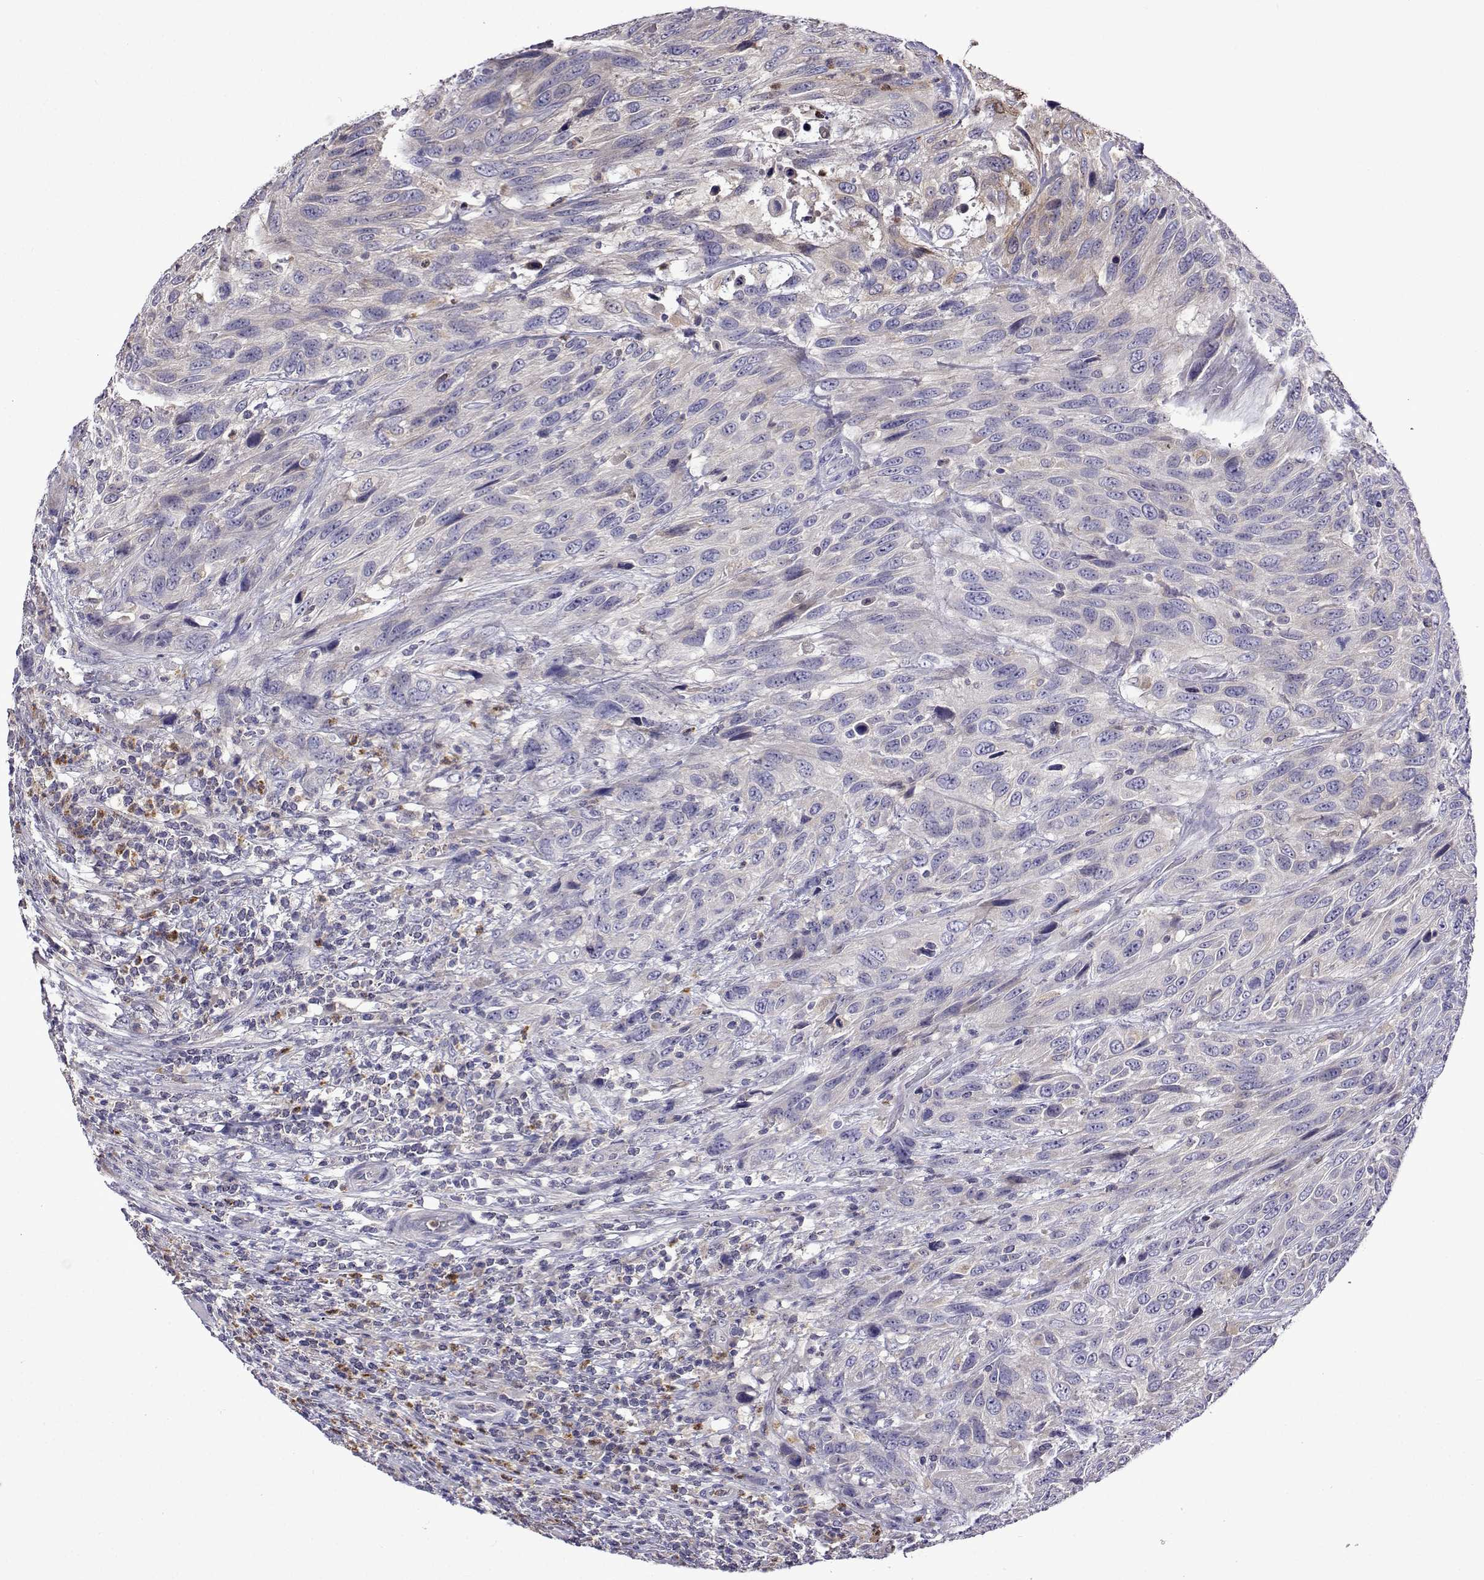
{"staining": {"intensity": "moderate", "quantity": "<25%", "location": "cytoplasmic/membranous"}, "tissue": "urothelial cancer", "cell_type": "Tumor cells", "image_type": "cancer", "snomed": [{"axis": "morphology", "description": "Urothelial carcinoma, High grade"}, {"axis": "topography", "description": "Urinary bladder"}], "caption": "Immunohistochemistry (IHC) photomicrograph of neoplastic tissue: human urothelial carcinoma (high-grade) stained using IHC exhibits low levels of moderate protein expression localized specifically in the cytoplasmic/membranous of tumor cells, appearing as a cytoplasmic/membranous brown color.", "gene": "SULT2A1", "patient": {"sex": "female", "age": 70}}